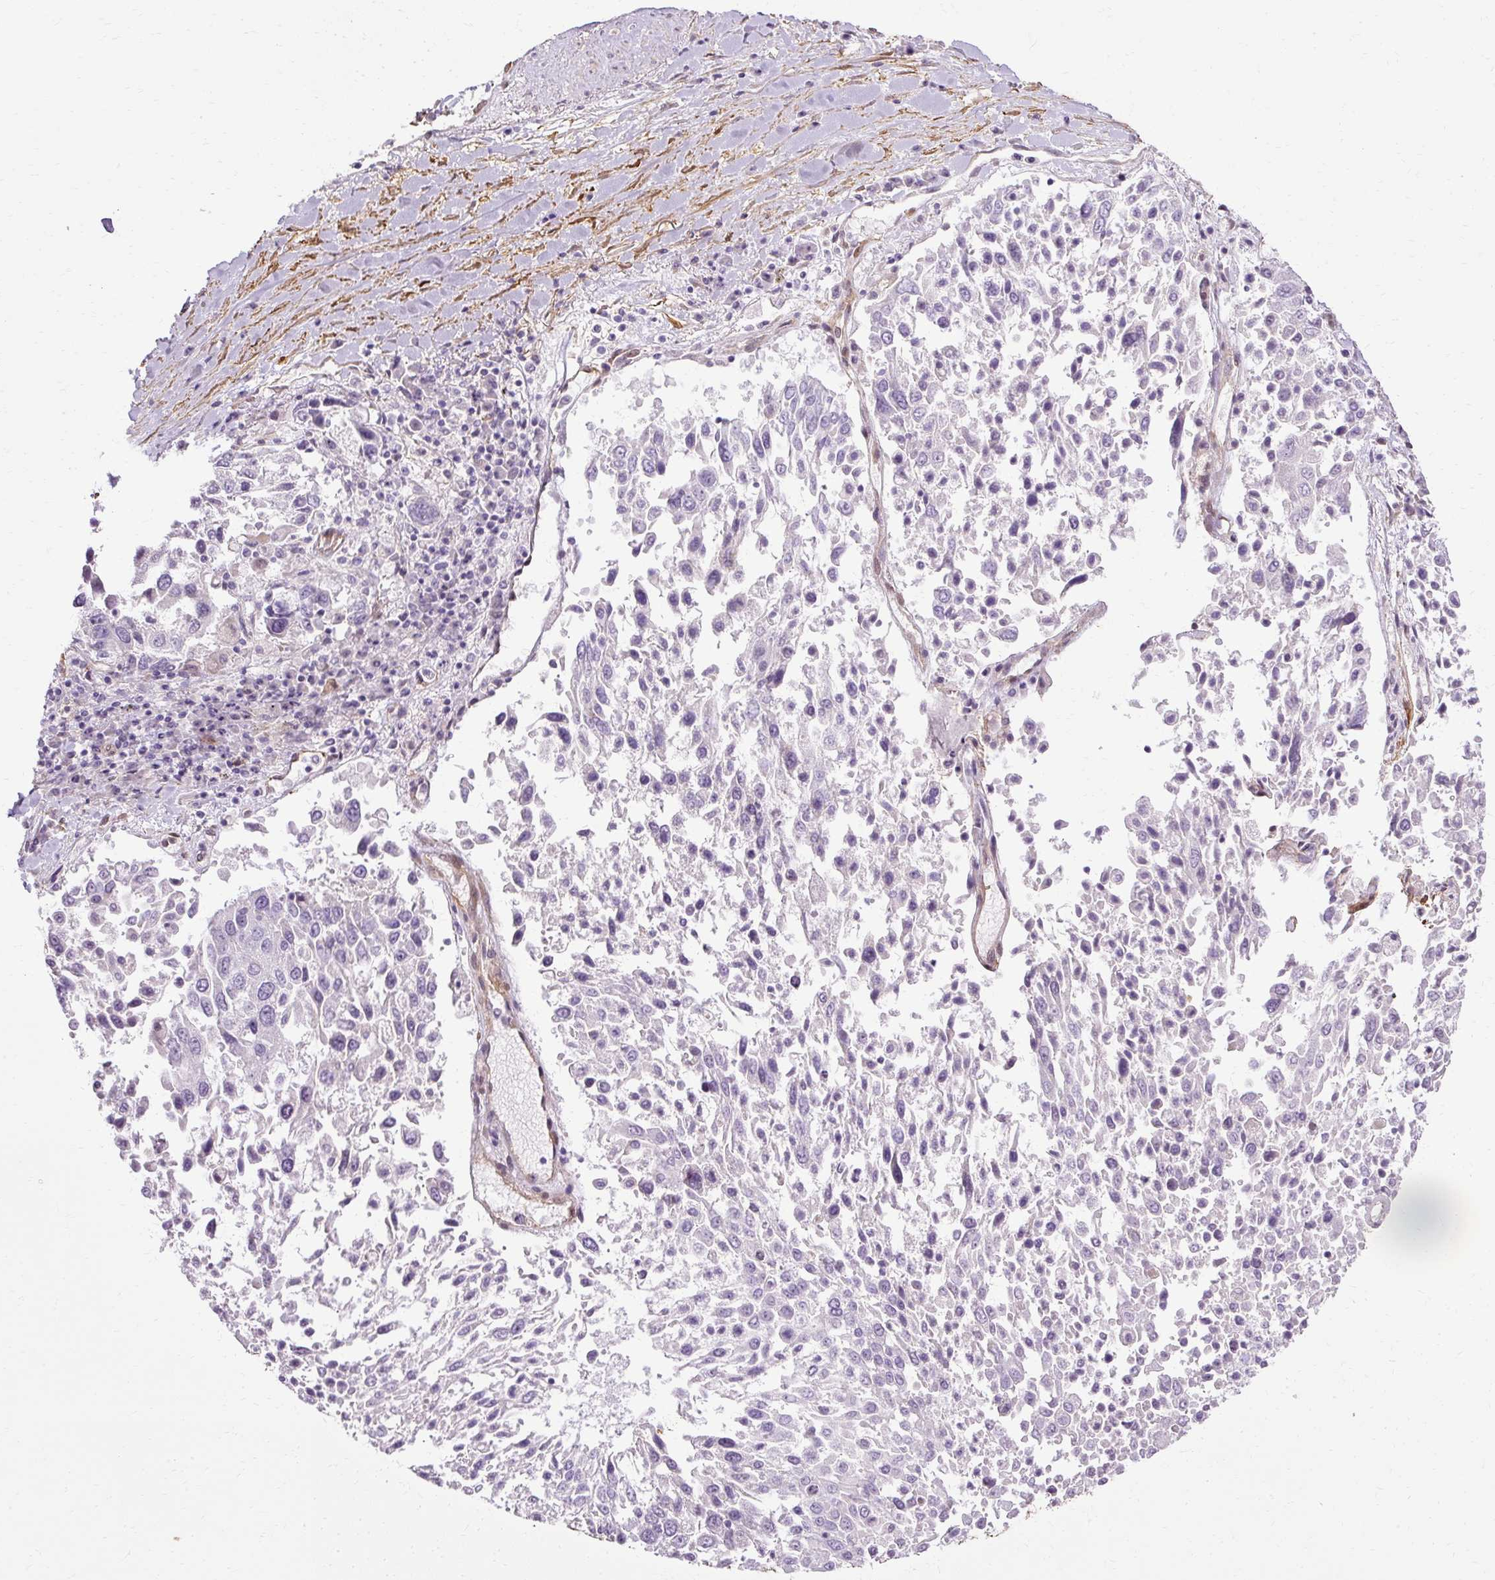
{"staining": {"intensity": "negative", "quantity": "none", "location": "none"}, "tissue": "lung cancer", "cell_type": "Tumor cells", "image_type": "cancer", "snomed": [{"axis": "morphology", "description": "Squamous cell carcinoma, NOS"}, {"axis": "topography", "description": "Lung"}], "caption": "This is an IHC histopathology image of human lung squamous cell carcinoma. There is no expression in tumor cells.", "gene": "CNN3", "patient": {"sex": "male", "age": 65}}